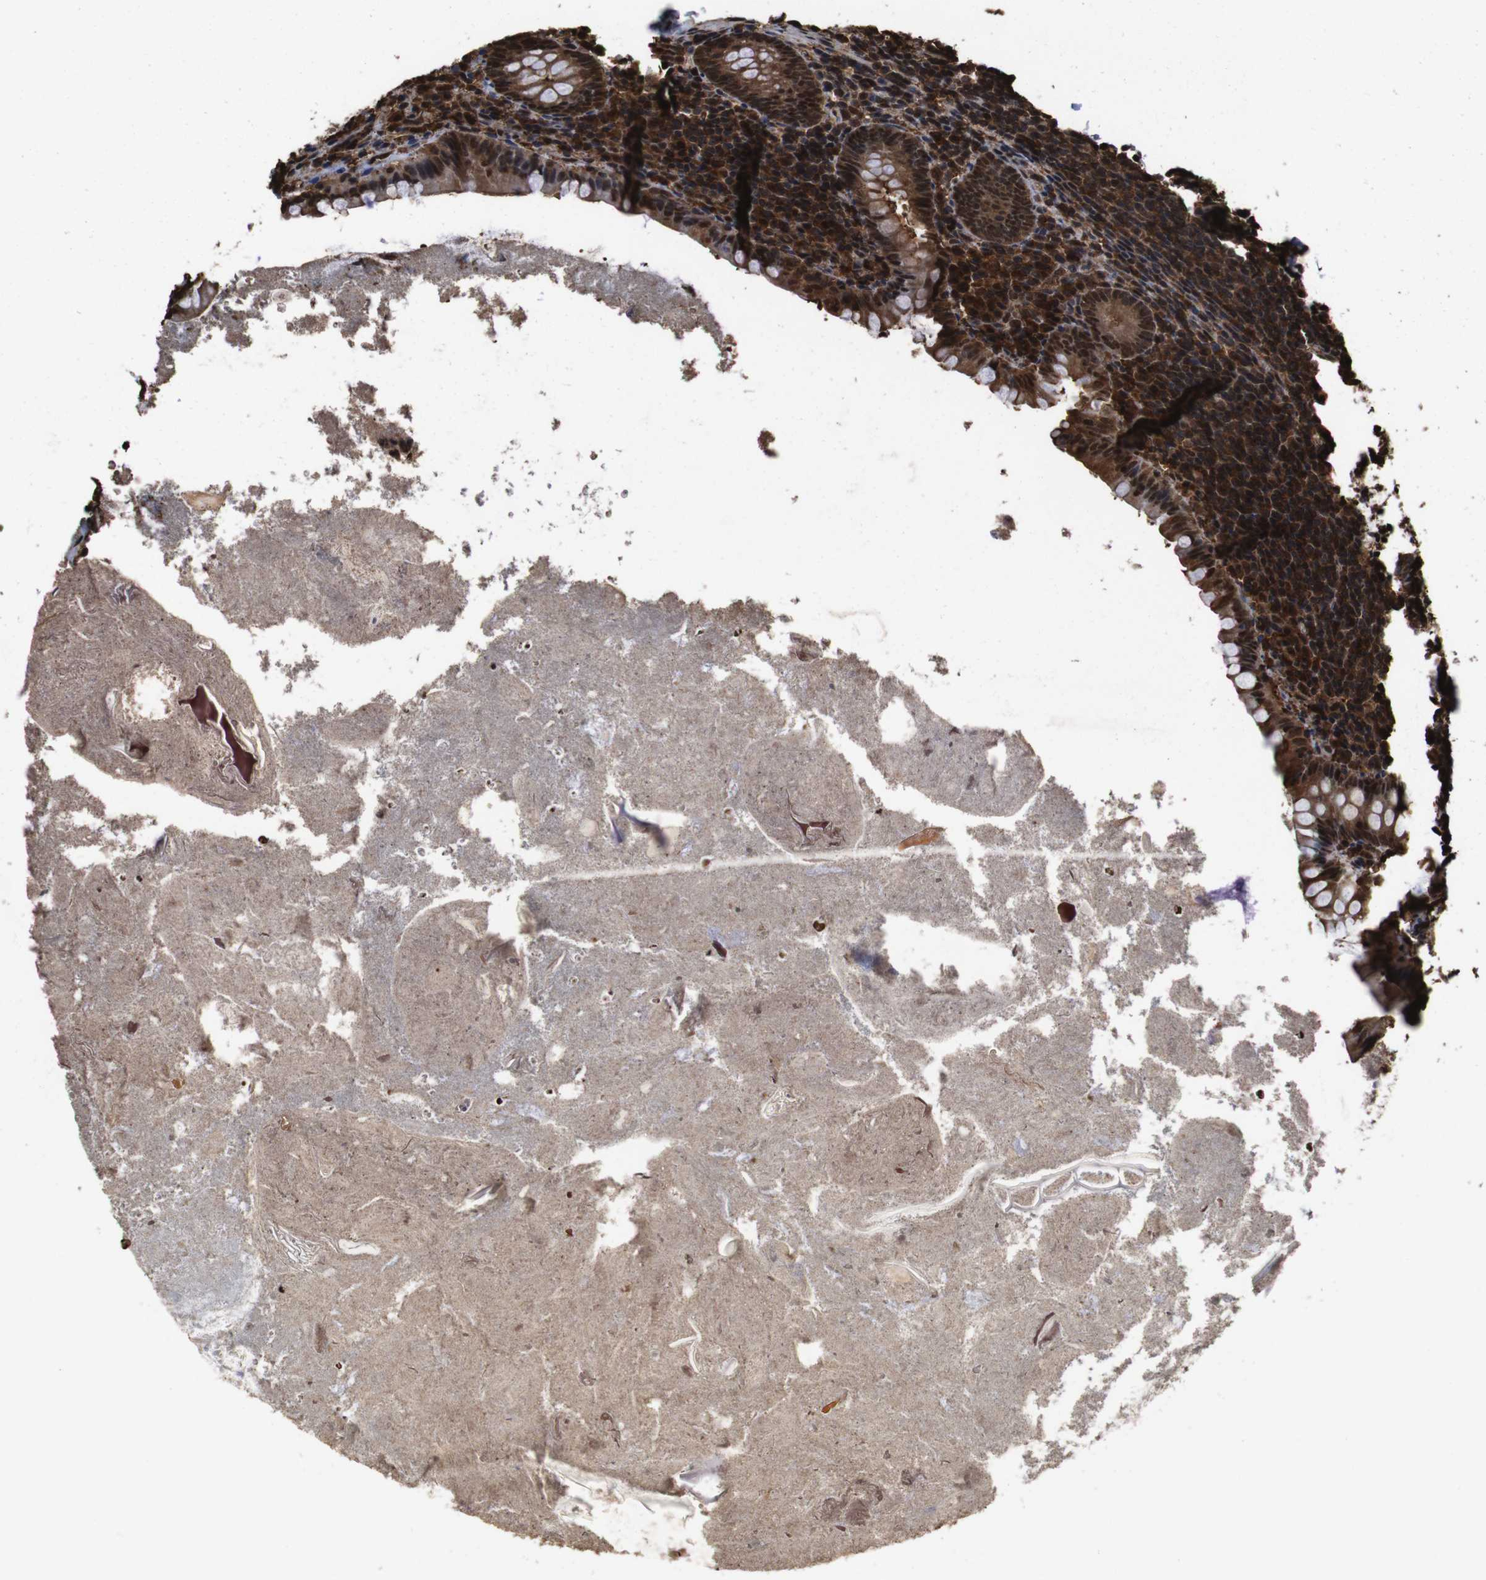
{"staining": {"intensity": "strong", "quantity": ">75%", "location": "cytoplasmic/membranous,nuclear"}, "tissue": "appendix", "cell_type": "Glandular cells", "image_type": "normal", "snomed": [{"axis": "morphology", "description": "Normal tissue, NOS"}, {"axis": "topography", "description": "Appendix"}], "caption": "Human appendix stained with a brown dye shows strong cytoplasmic/membranous,nuclear positive positivity in about >75% of glandular cells.", "gene": "VCP", "patient": {"sex": "male", "age": 52}}